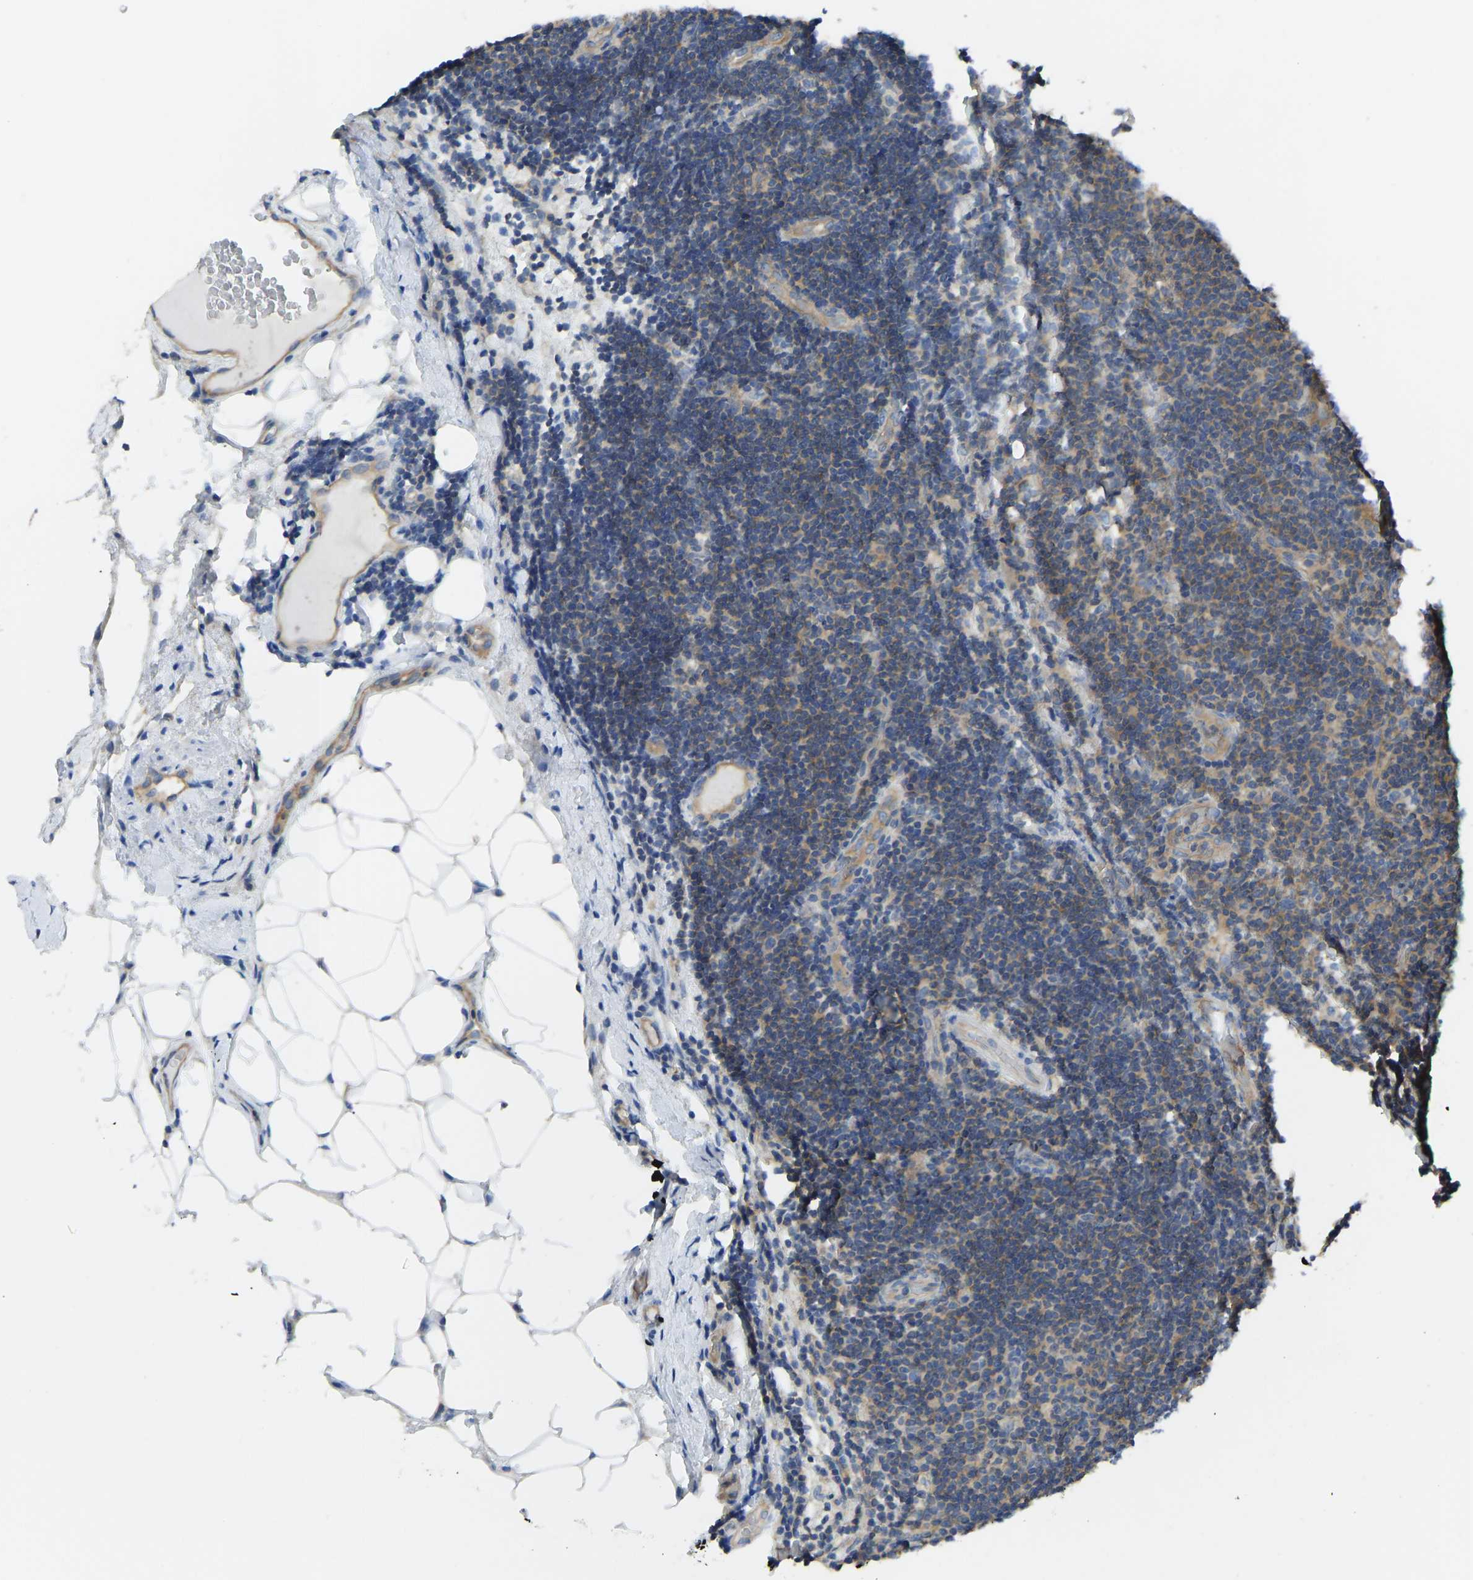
{"staining": {"intensity": "weak", "quantity": "25%-75%", "location": "cytoplasmic/membranous"}, "tissue": "lymphoma", "cell_type": "Tumor cells", "image_type": "cancer", "snomed": [{"axis": "morphology", "description": "Malignant lymphoma, non-Hodgkin's type, Low grade"}, {"axis": "topography", "description": "Lymph node"}], "caption": "Lymphoma stained with a protein marker demonstrates weak staining in tumor cells.", "gene": "PPP3CA", "patient": {"sex": "male", "age": 83}}